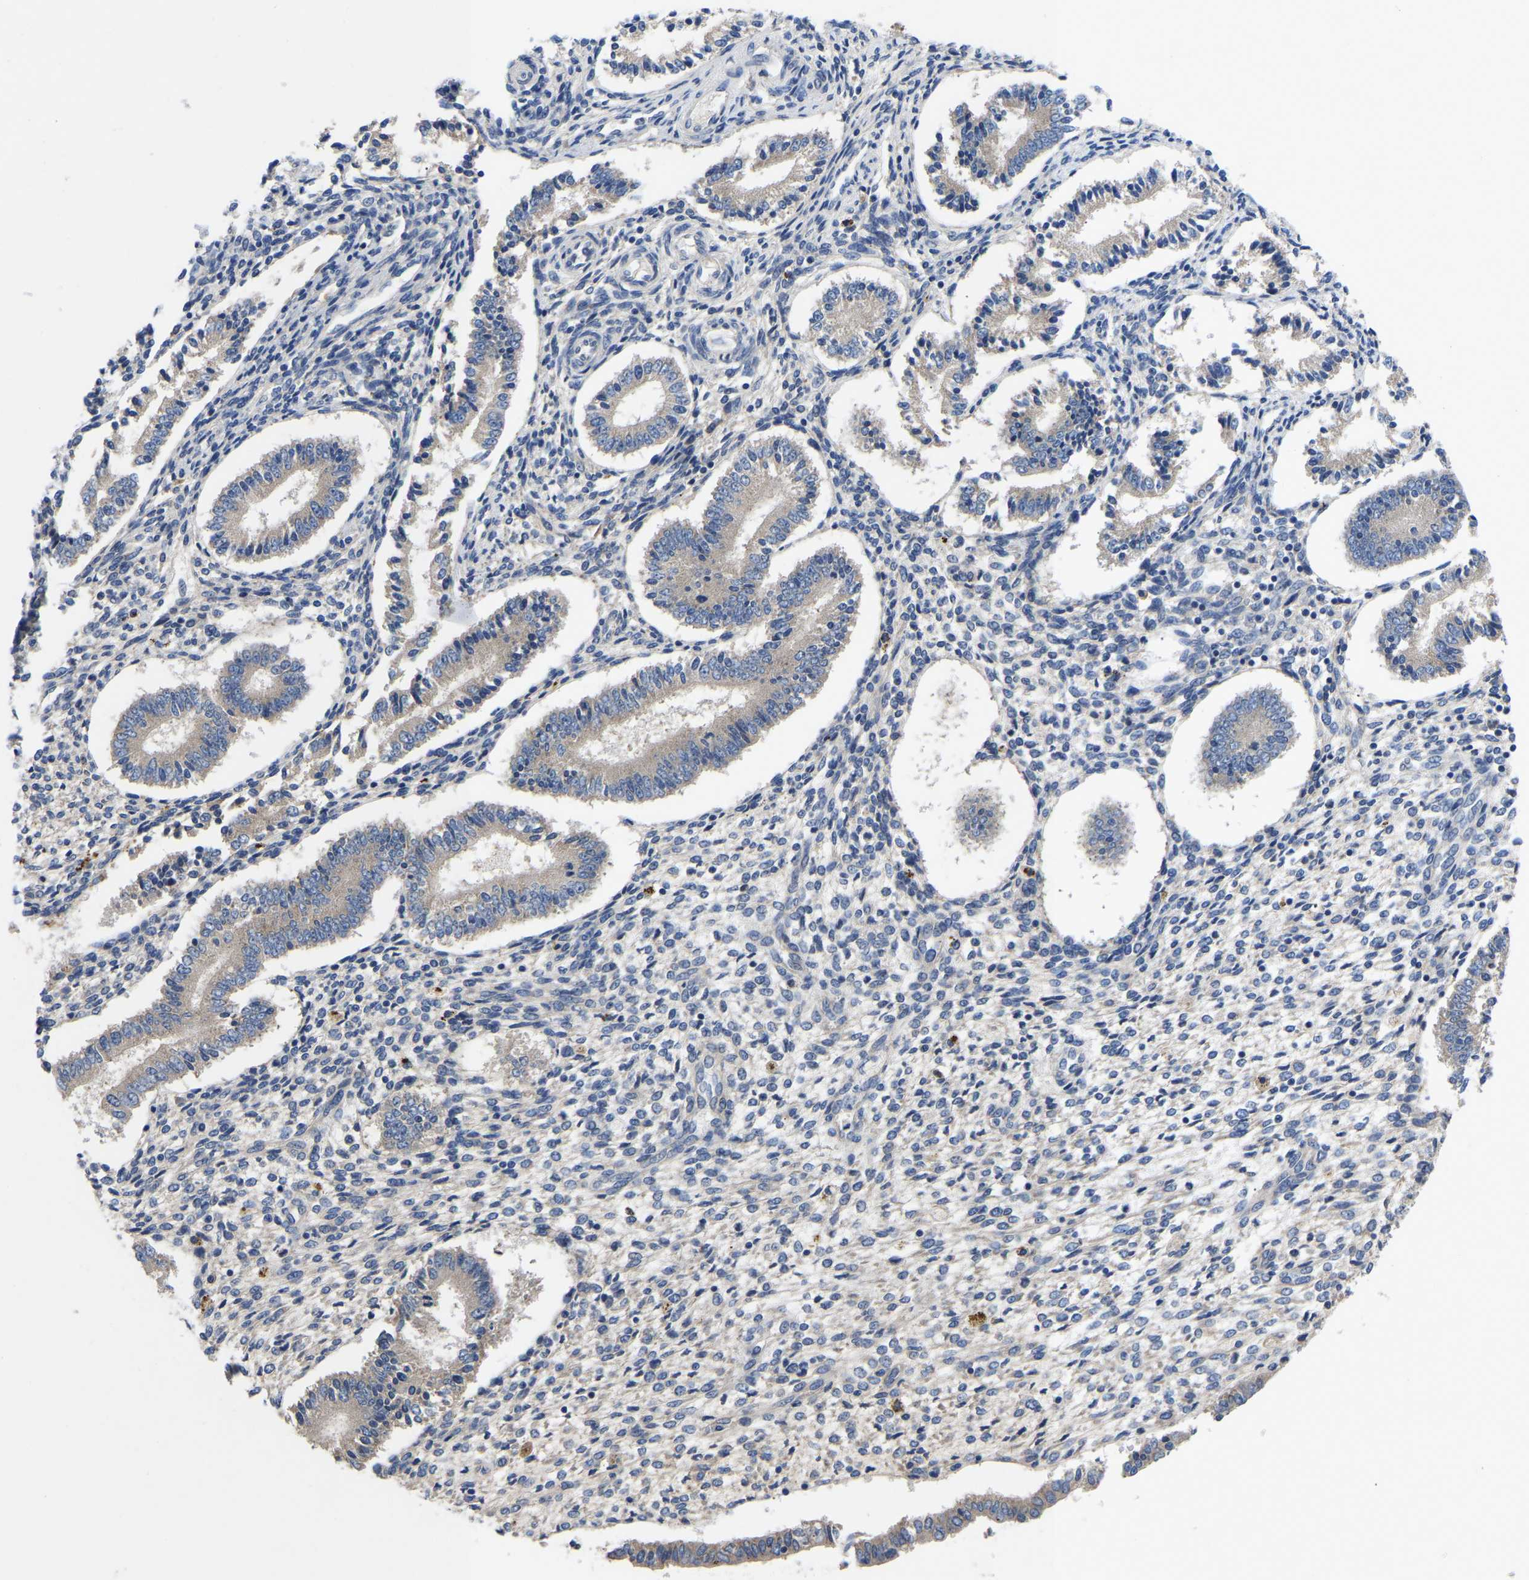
{"staining": {"intensity": "negative", "quantity": "none", "location": "none"}, "tissue": "endometrium", "cell_type": "Cells in endometrial stroma", "image_type": "normal", "snomed": [{"axis": "morphology", "description": "Normal tissue, NOS"}, {"axis": "topography", "description": "Endometrium"}], "caption": "Endometrium stained for a protein using IHC reveals no expression cells in endometrial stroma.", "gene": "ABCA10", "patient": {"sex": "female", "age": 42}}